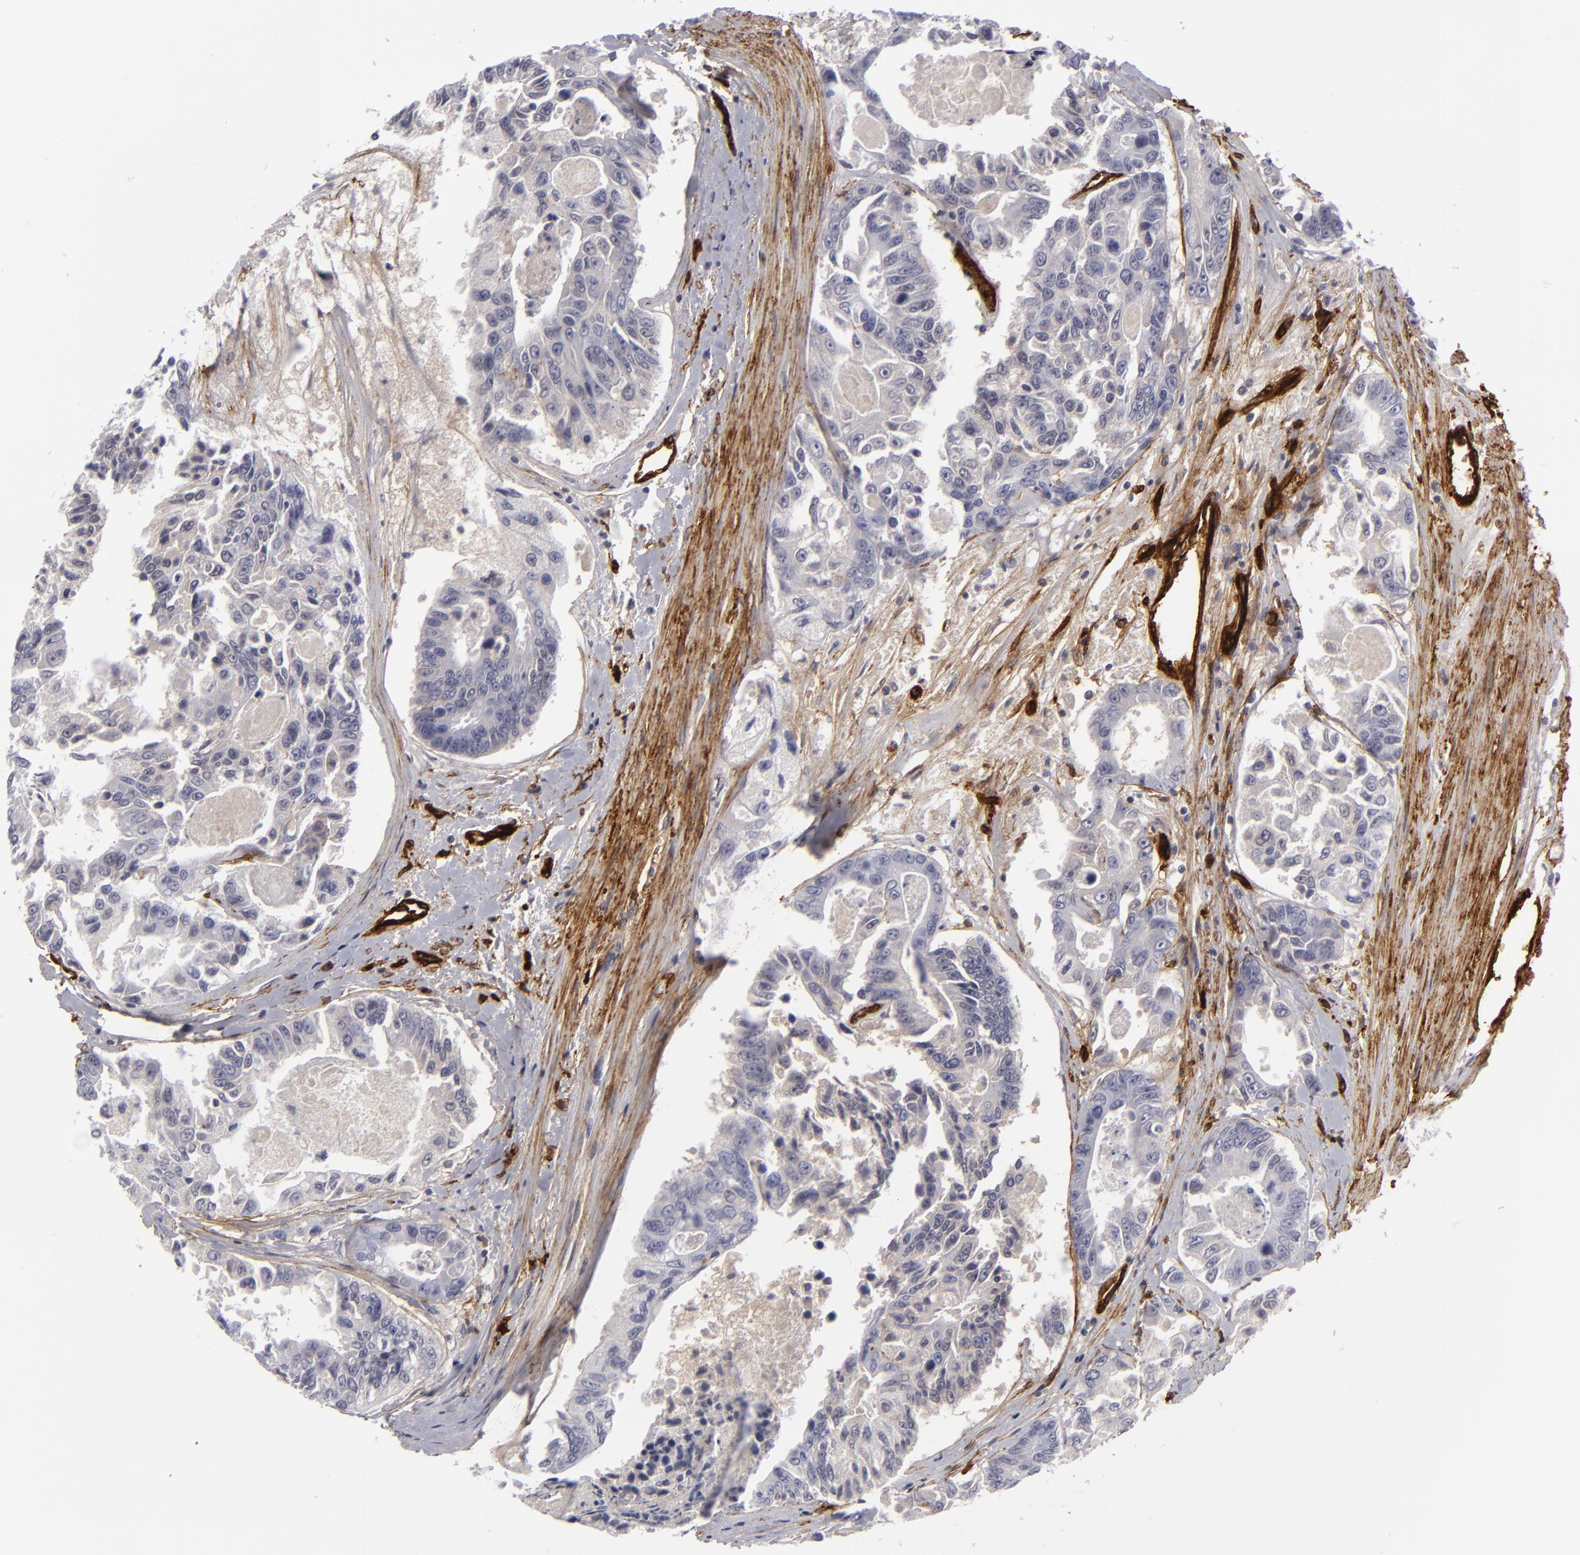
{"staining": {"intensity": "negative", "quantity": "none", "location": "none"}, "tissue": "colorectal cancer", "cell_type": "Tumor cells", "image_type": "cancer", "snomed": [{"axis": "morphology", "description": "Adenocarcinoma, NOS"}, {"axis": "topography", "description": "Colon"}], "caption": "Immunohistochemistry (IHC) of human colorectal cancer displays no positivity in tumor cells.", "gene": "MCAM", "patient": {"sex": "female", "age": 86}}